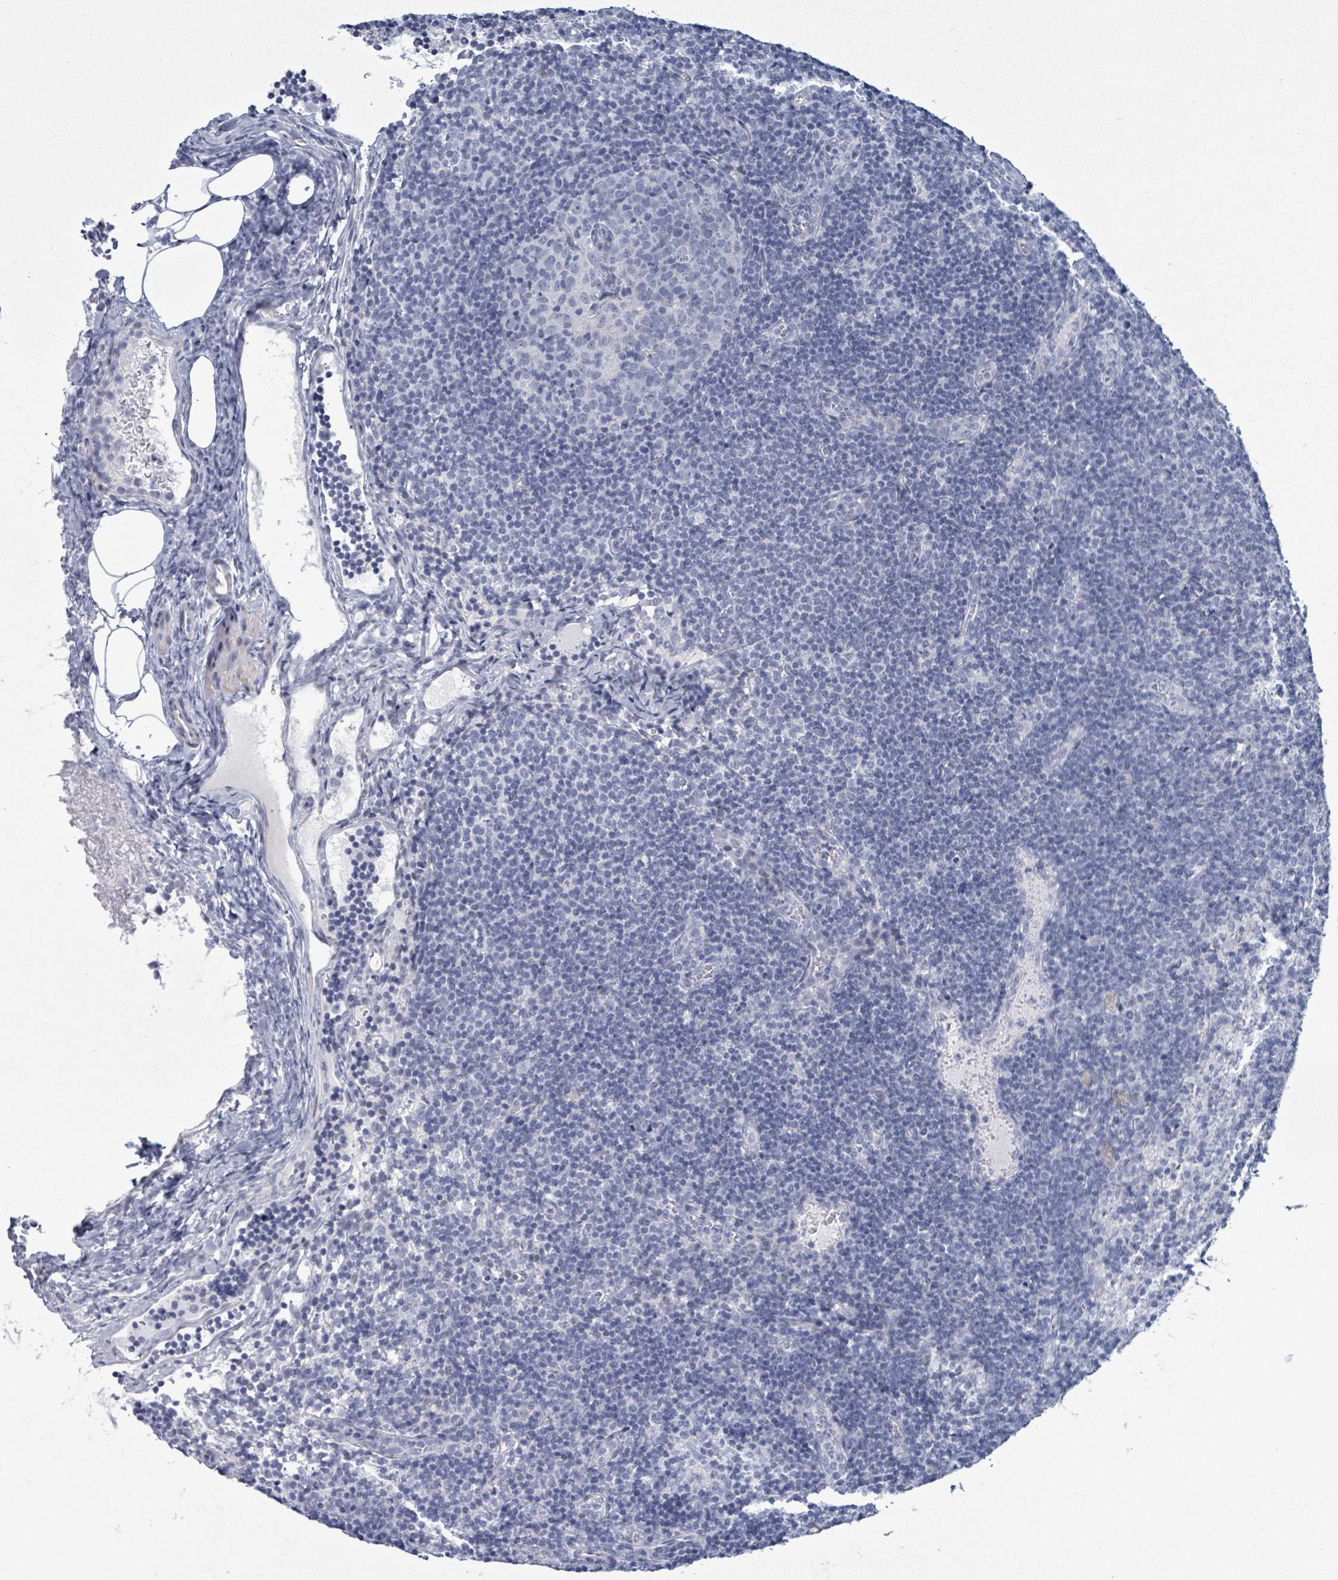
{"staining": {"intensity": "negative", "quantity": "none", "location": "none"}, "tissue": "lymph node", "cell_type": "Germinal center cells", "image_type": "normal", "snomed": [{"axis": "morphology", "description": "Normal tissue, NOS"}, {"axis": "topography", "description": "Lymph node"}], "caption": "High power microscopy image of an immunohistochemistry photomicrograph of benign lymph node, revealing no significant staining in germinal center cells.", "gene": "ZNF771", "patient": {"sex": "female", "age": 37}}